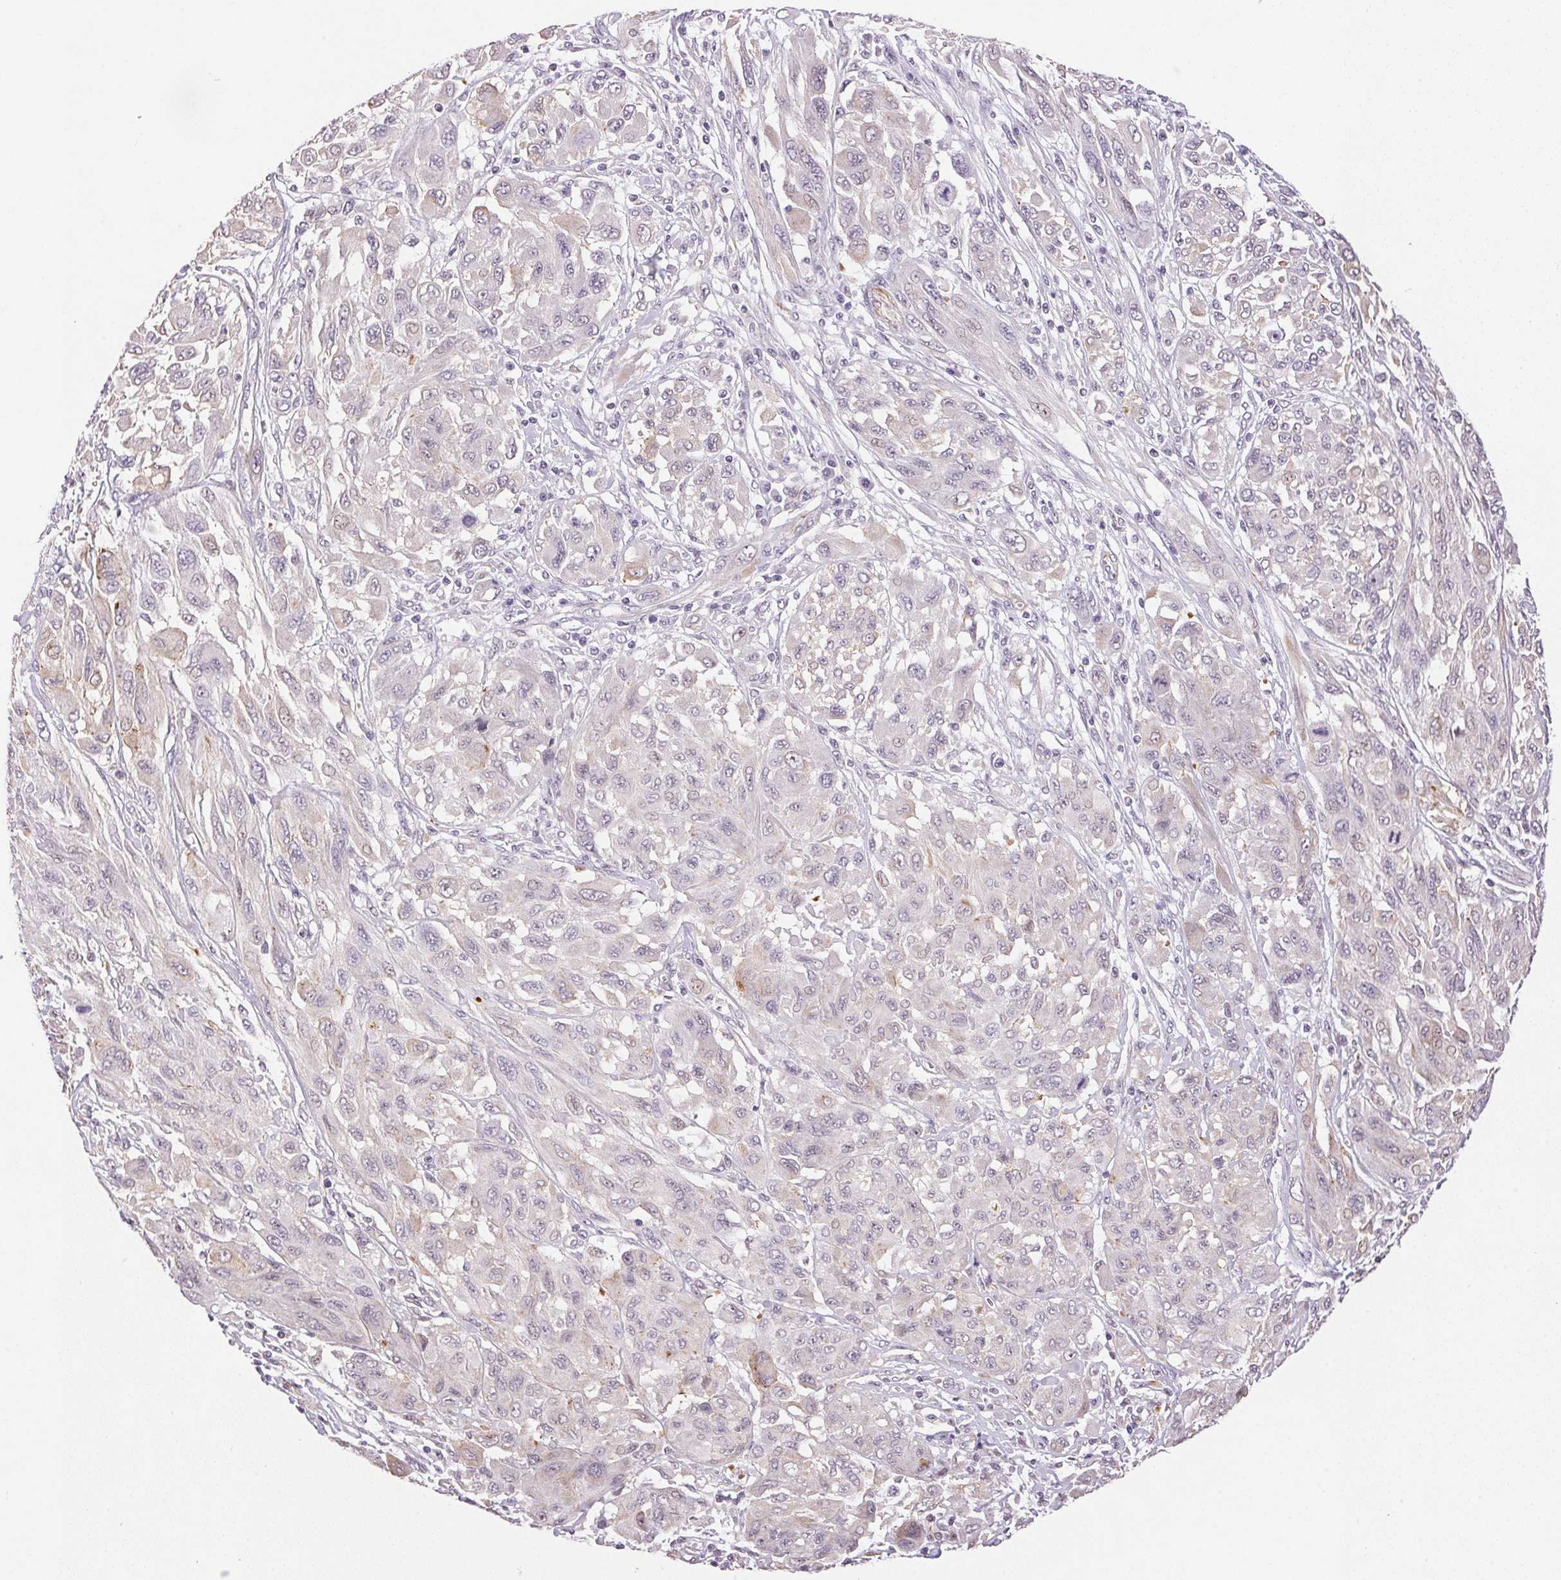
{"staining": {"intensity": "negative", "quantity": "none", "location": "none"}, "tissue": "melanoma", "cell_type": "Tumor cells", "image_type": "cancer", "snomed": [{"axis": "morphology", "description": "Malignant melanoma, NOS"}, {"axis": "topography", "description": "Skin"}], "caption": "This is an IHC photomicrograph of malignant melanoma. There is no positivity in tumor cells.", "gene": "GYG2", "patient": {"sex": "female", "age": 91}}